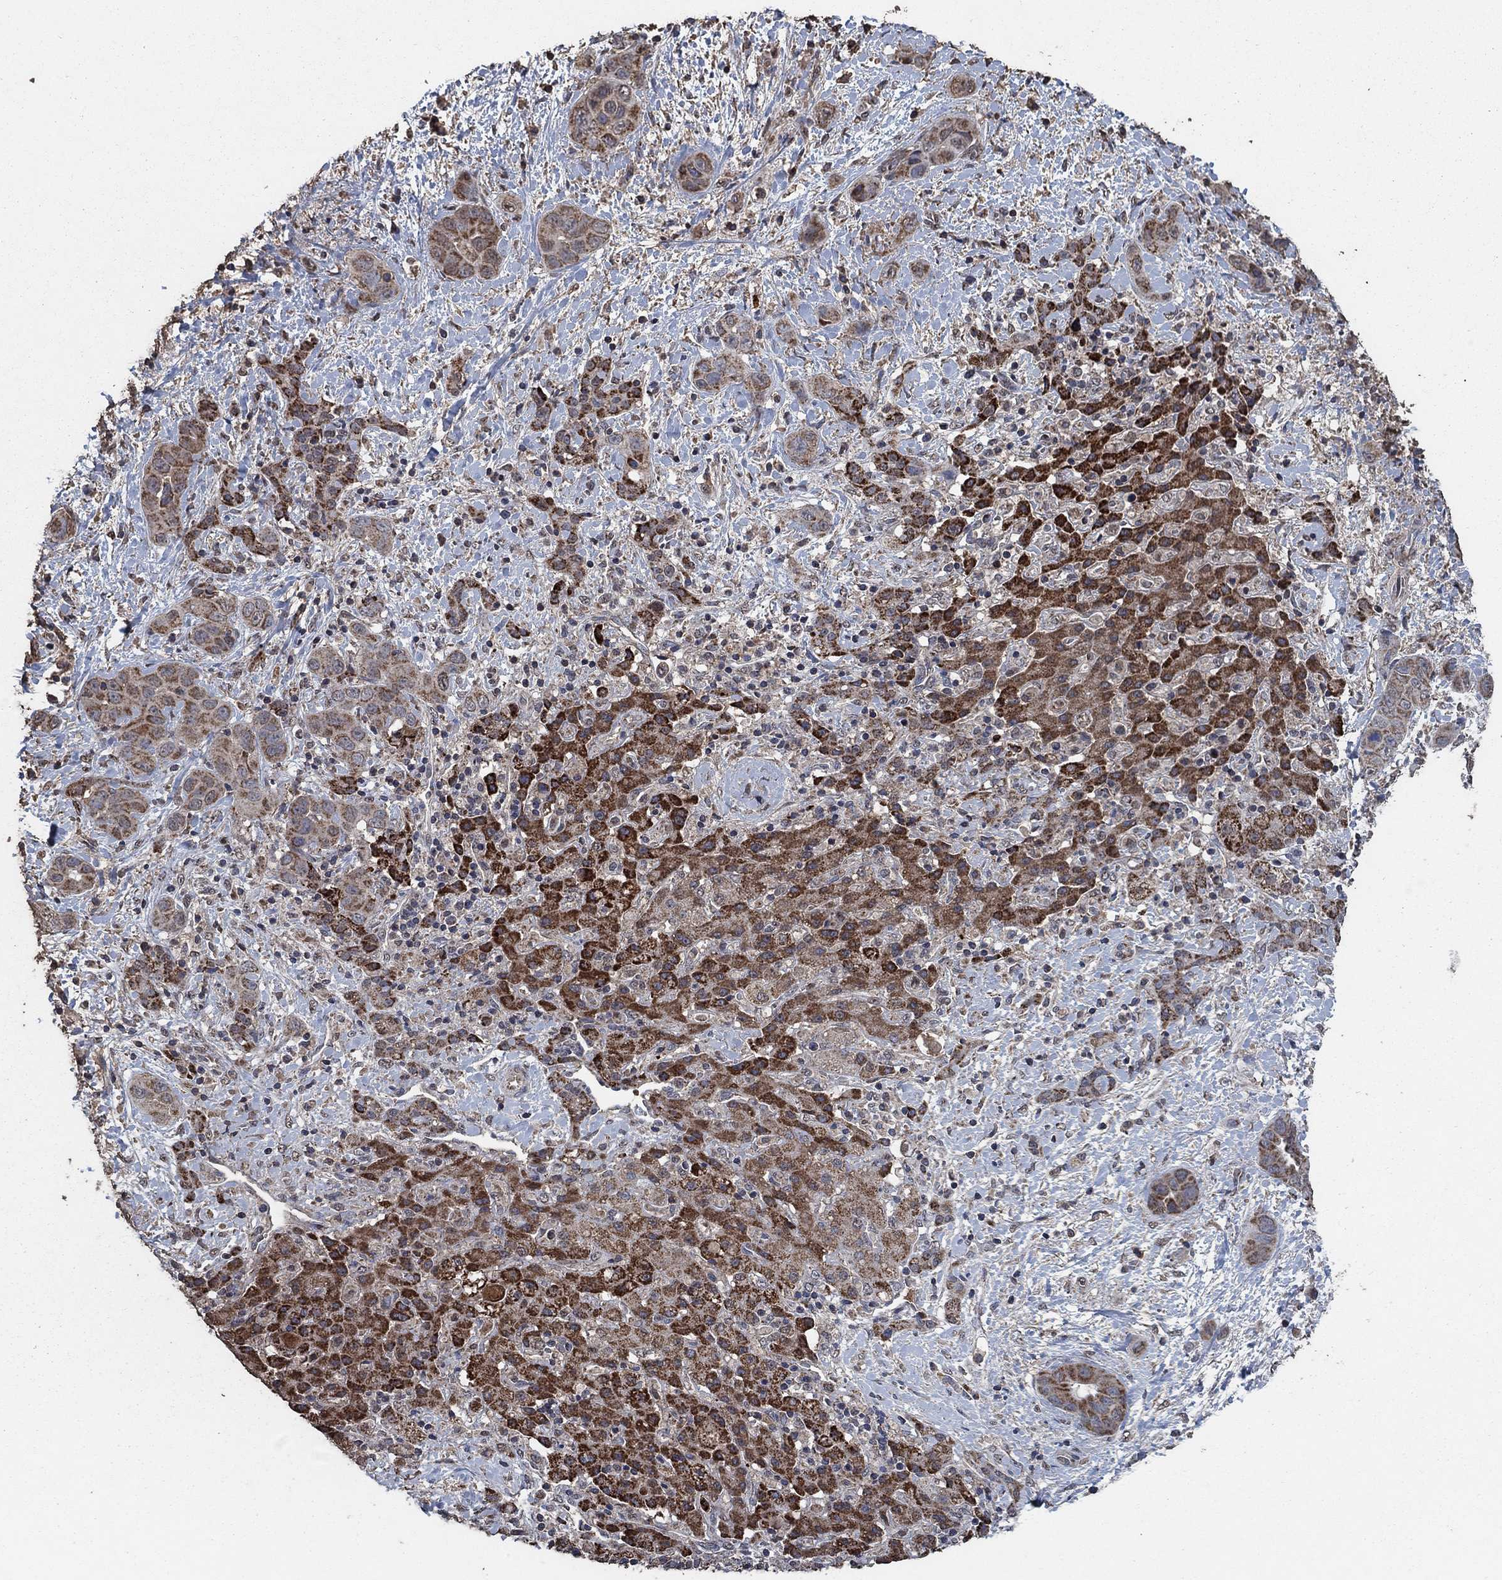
{"staining": {"intensity": "strong", "quantity": "25%-75%", "location": "cytoplasmic/membranous"}, "tissue": "liver cancer", "cell_type": "Tumor cells", "image_type": "cancer", "snomed": [{"axis": "morphology", "description": "Cholangiocarcinoma"}, {"axis": "topography", "description": "Liver"}], "caption": "The image shows a brown stain indicating the presence of a protein in the cytoplasmic/membranous of tumor cells in liver cholangiocarcinoma.", "gene": "MRPS24", "patient": {"sex": "female", "age": 52}}